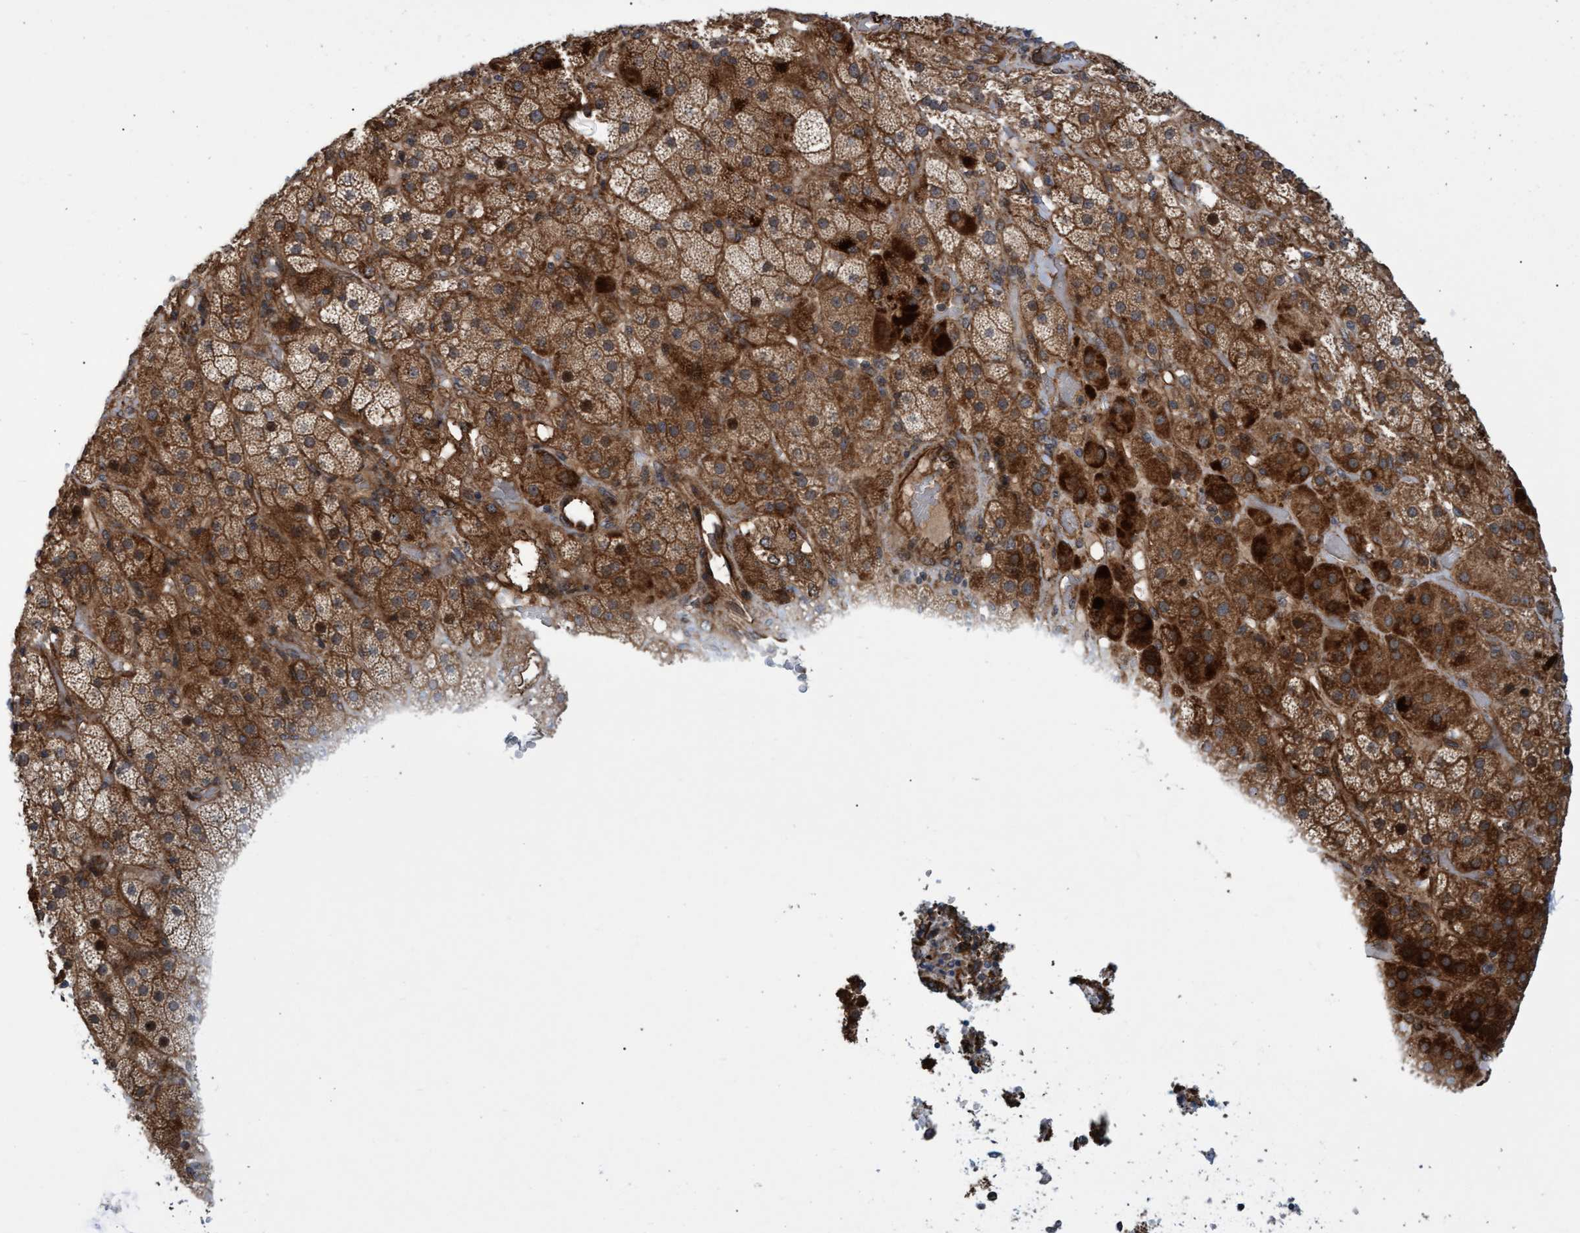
{"staining": {"intensity": "strong", "quantity": ">75%", "location": "cytoplasmic/membranous"}, "tissue": "adrenal gland", "cell_type": "Glandular cells", "image_type": "normal", "snomed": [{"axis": "morphology", "description": "Normal tissue, NOS"}, {"axis": "topography", "description": "Adrenal gland"}], "caption": "Immunohistochemistry (IHC) (DAB (3,3'-diaminobenzidine)) staining of unremarkable adrenal gland shows strong cytoplasmic/membranous protein staining in about >75% of glandular cells.", "gene": "TNFRSF10B", "patient": {"sex": "male", "age": 57}}